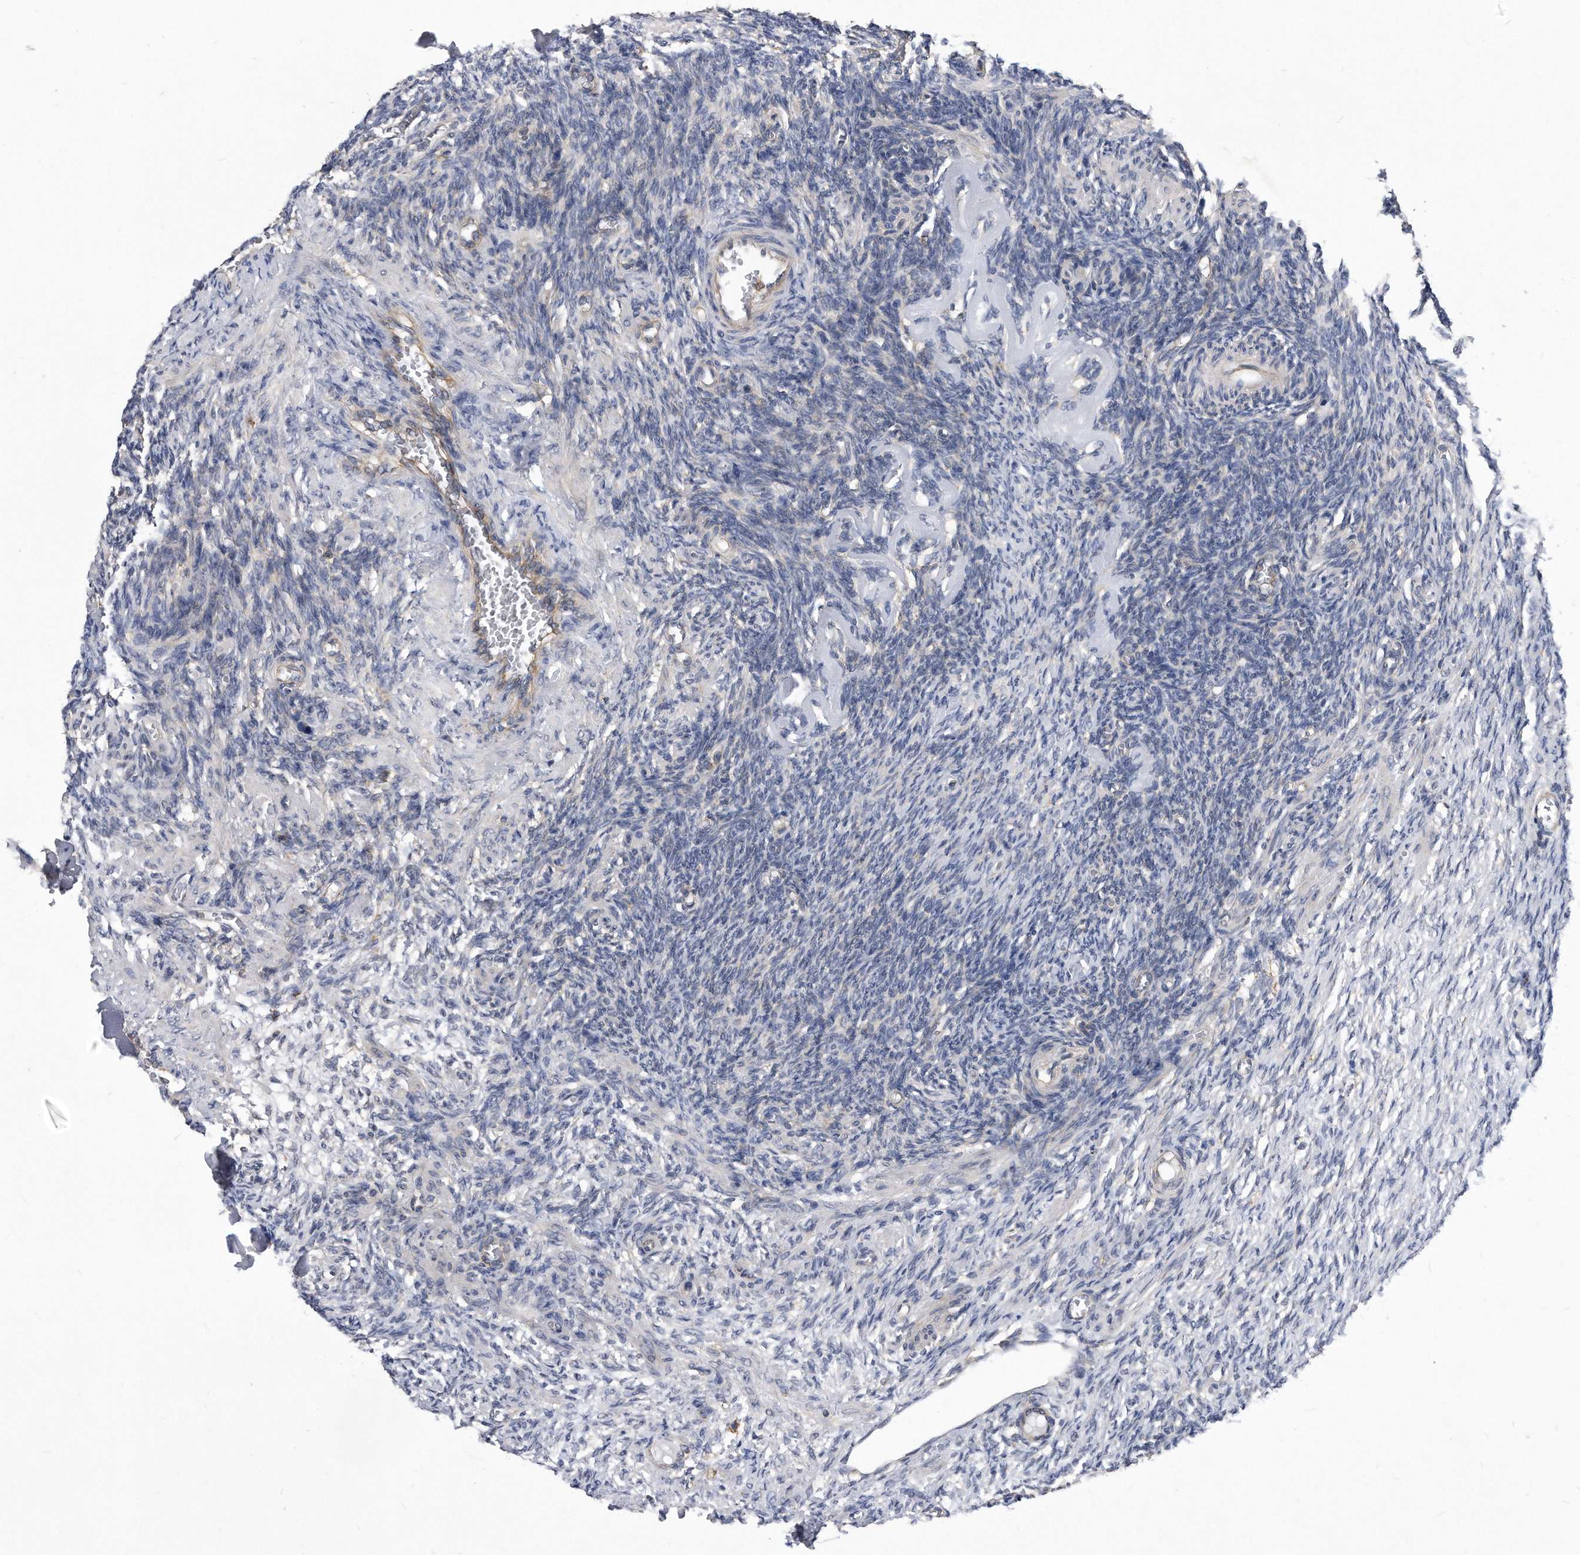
{"staining": {"intensity": "negative", "quantity": "none", "location": "none"}, "tissue": "ovary", "cell_type": "Ovarian stroma cells", "image_type": "normal", "snomed": [{"axis": "morphology", "description": "Normal tissue, NOS"}, {"axis": "topography", "description": "Ovary"}], "caption": "DAB immunohistochemical staining of normal human ovary demonstrates no significant positivity in ovarian stroma cells. (Brightfield microscopy of DAB (3,3'-diaminobenzidine) immunohistochemistry at high magnification).", "gene": "ATG5", "patient": {"sex": "female", "age": 27}}